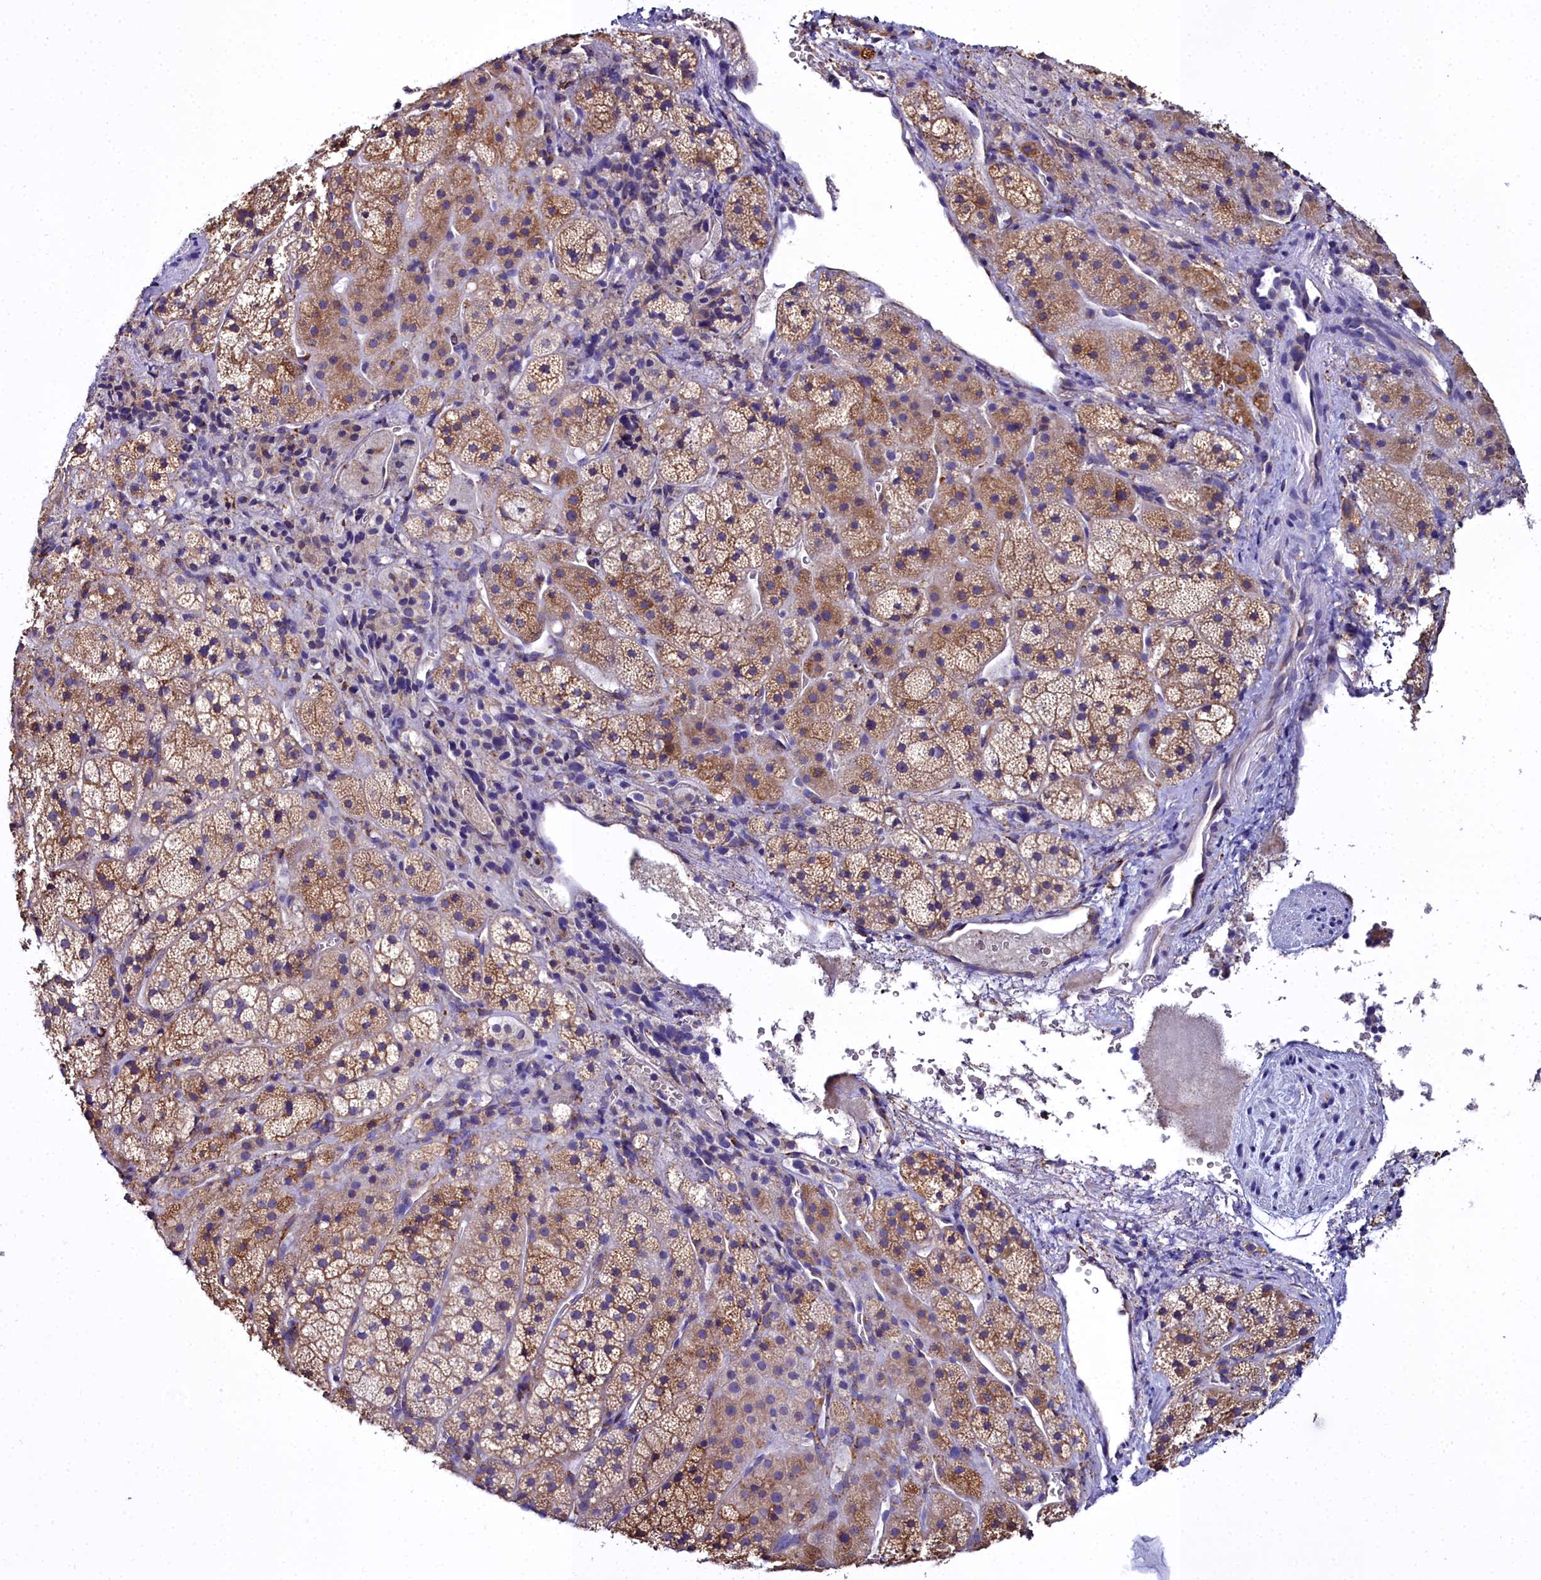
{"staining": {"intensity": "moderate", "quantity": "25%-75%", "location": "cytoplasmic/membranous"}, "tissue": "adrenal gland", "cell_type": "Glandular cells", "image_type": "normal", "snomed": [{"axis": "morphology", "description": "Normal tissue, NOS"}, {"axis": "topography", "description": "Adrenal gland"}], "caption": "Immunohistochemistry of benign human adrenal gland demonstrates medium levels of moderate cytoplasmic/membranous expression in approximately 25%-75% of glandular cells.", "gene": "TXNDC5", "patient": {"sex": "female", "age": 44}}